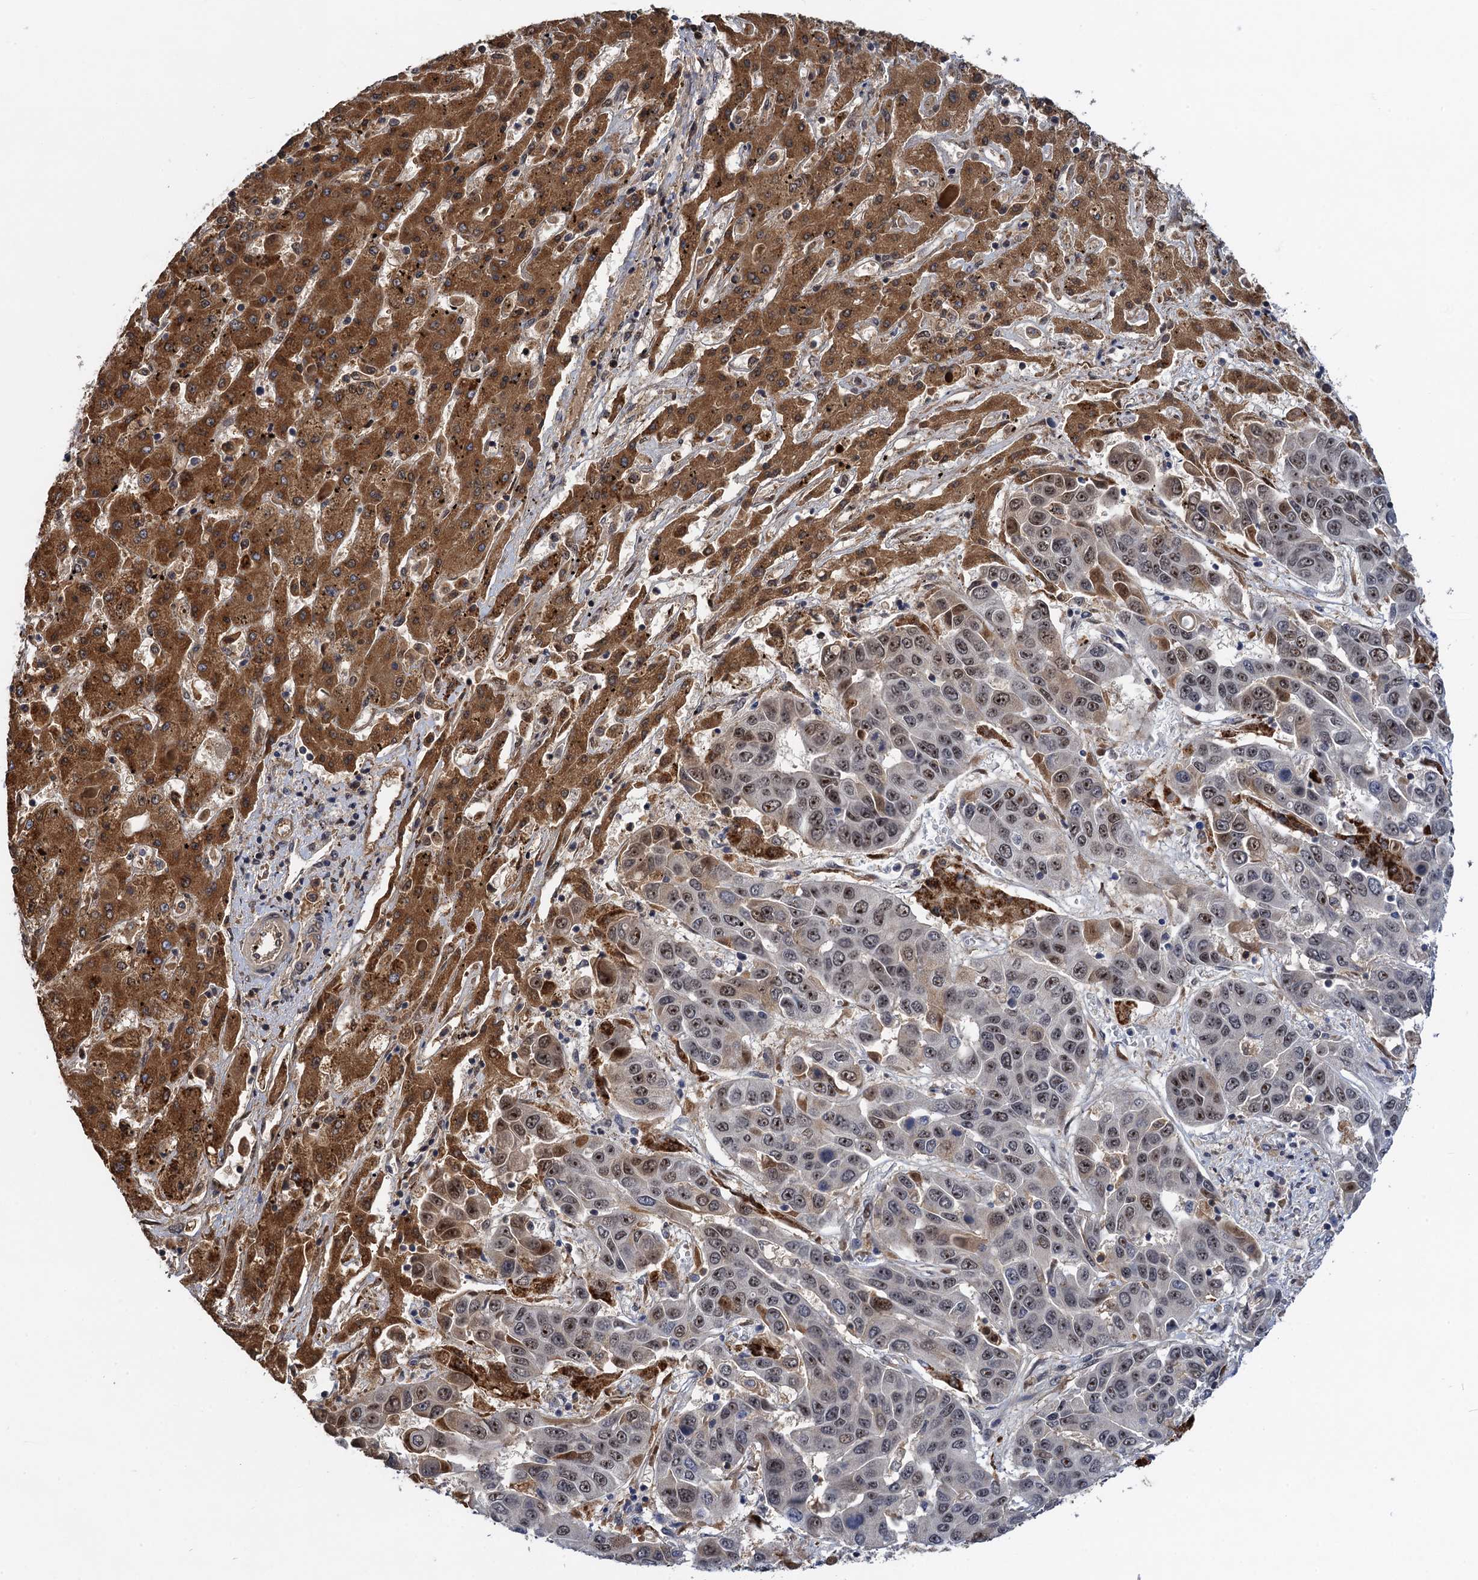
{"staining": {"intensity": "moderate", "quantity": "25%-75%", "location": "cytoplasmic/membranous,nuclear"}, "tissue": "liver cancer", "cell_type": "Tumor cells", "image_type": "cancer", "snomed": [{"axis": "morphology", "description": "Cholangiocarcinoma"}, {"axis": "topography", "description": "Liver"}], "caption": "DAB immunohistochemical staining of human liver cholangiocarcinoma demonstrates moderate cytoplasmic/membranous and nuclear protein staining in approximately 25%-75% of tumor cells.", "gene": "ZAR1L", "patient": {"sex": "female", "age": 52}}